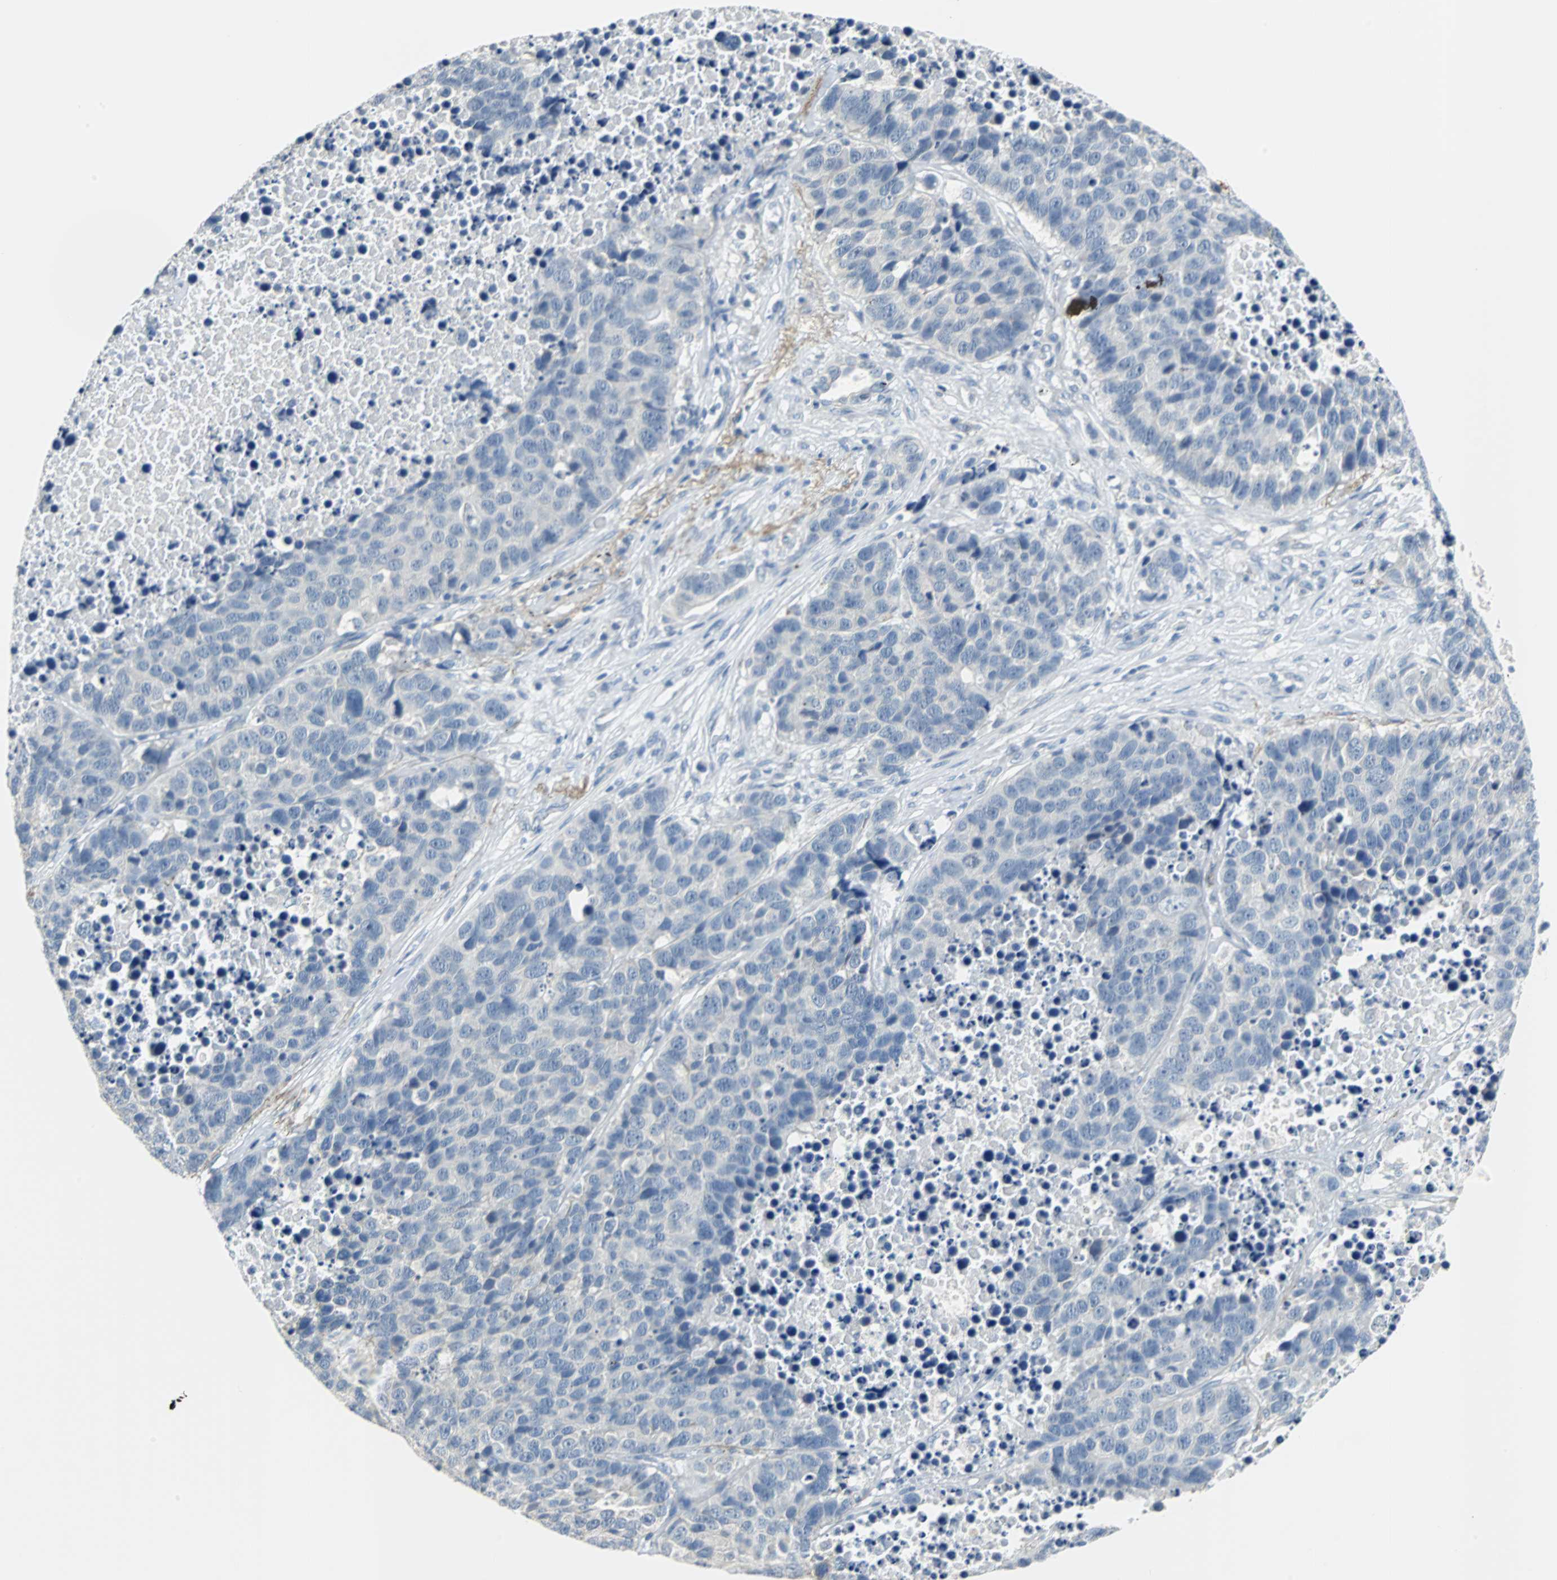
{"staining": {"intensity": "negative", "quantity": "none", "location": "none"}, "tissue": "carcinoid", "cell_type": "Tumor cells", "image_type": "cancer", "snomed": [{"axis": "morphology", "description": "Carcinoid, malignant, NOS"}, {"axis": "topography", "description": "Lung"}], "caption": "IHC of carcinoid reveals no expression in tumor cells. (Brightfield microscopy of DAB (3,3'-diaminobenzidine) immunohistochemistry at high magnification).", "gene": "MUC7", "patient": {"sex": "male", "age": 60}}